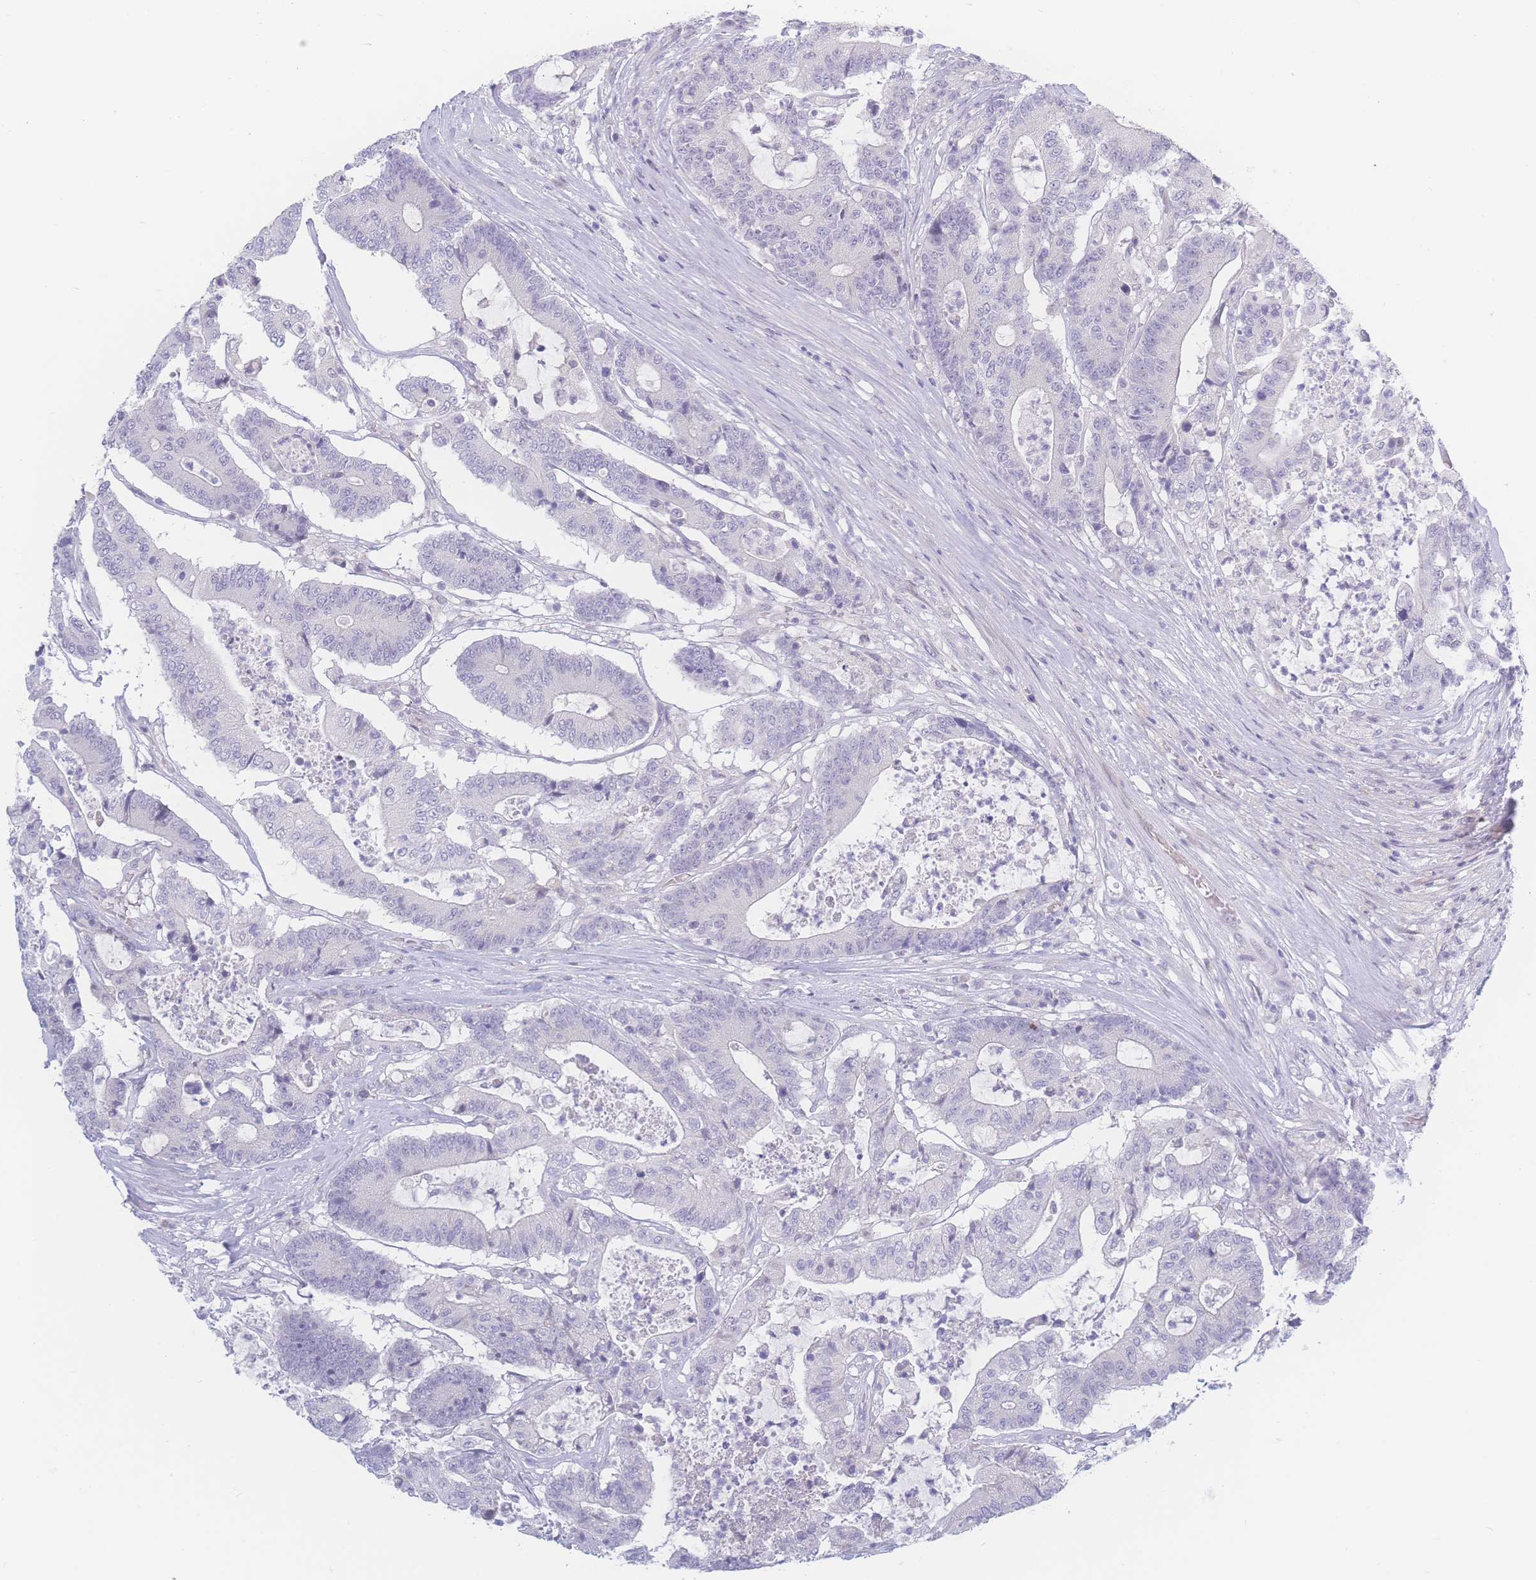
{"staining": {"intensity": "negative", "quantity": "none", "location": "none"}, "tissue": "colorectal cancer", "cell_type": "Tumor cells", "image_type": "cancer", "snomed": [{"axis": "morphology", "description": "Adenocarcinoma, NOS"}, {"axis": "topography", "description": "Colon"}], "caption": "IHC histopathology image of neoplastic tissue: human colorectal cancer stained with DAB (3,3'-diaminobenzidine) exhibits no significant protein expression in tumor cells. (DAB immunohistochemistry (IHC) visualized using brightfield microscopy, high magnification).", "gene": "PRSS22", "patient": {"sex": "female", "age": 84}}